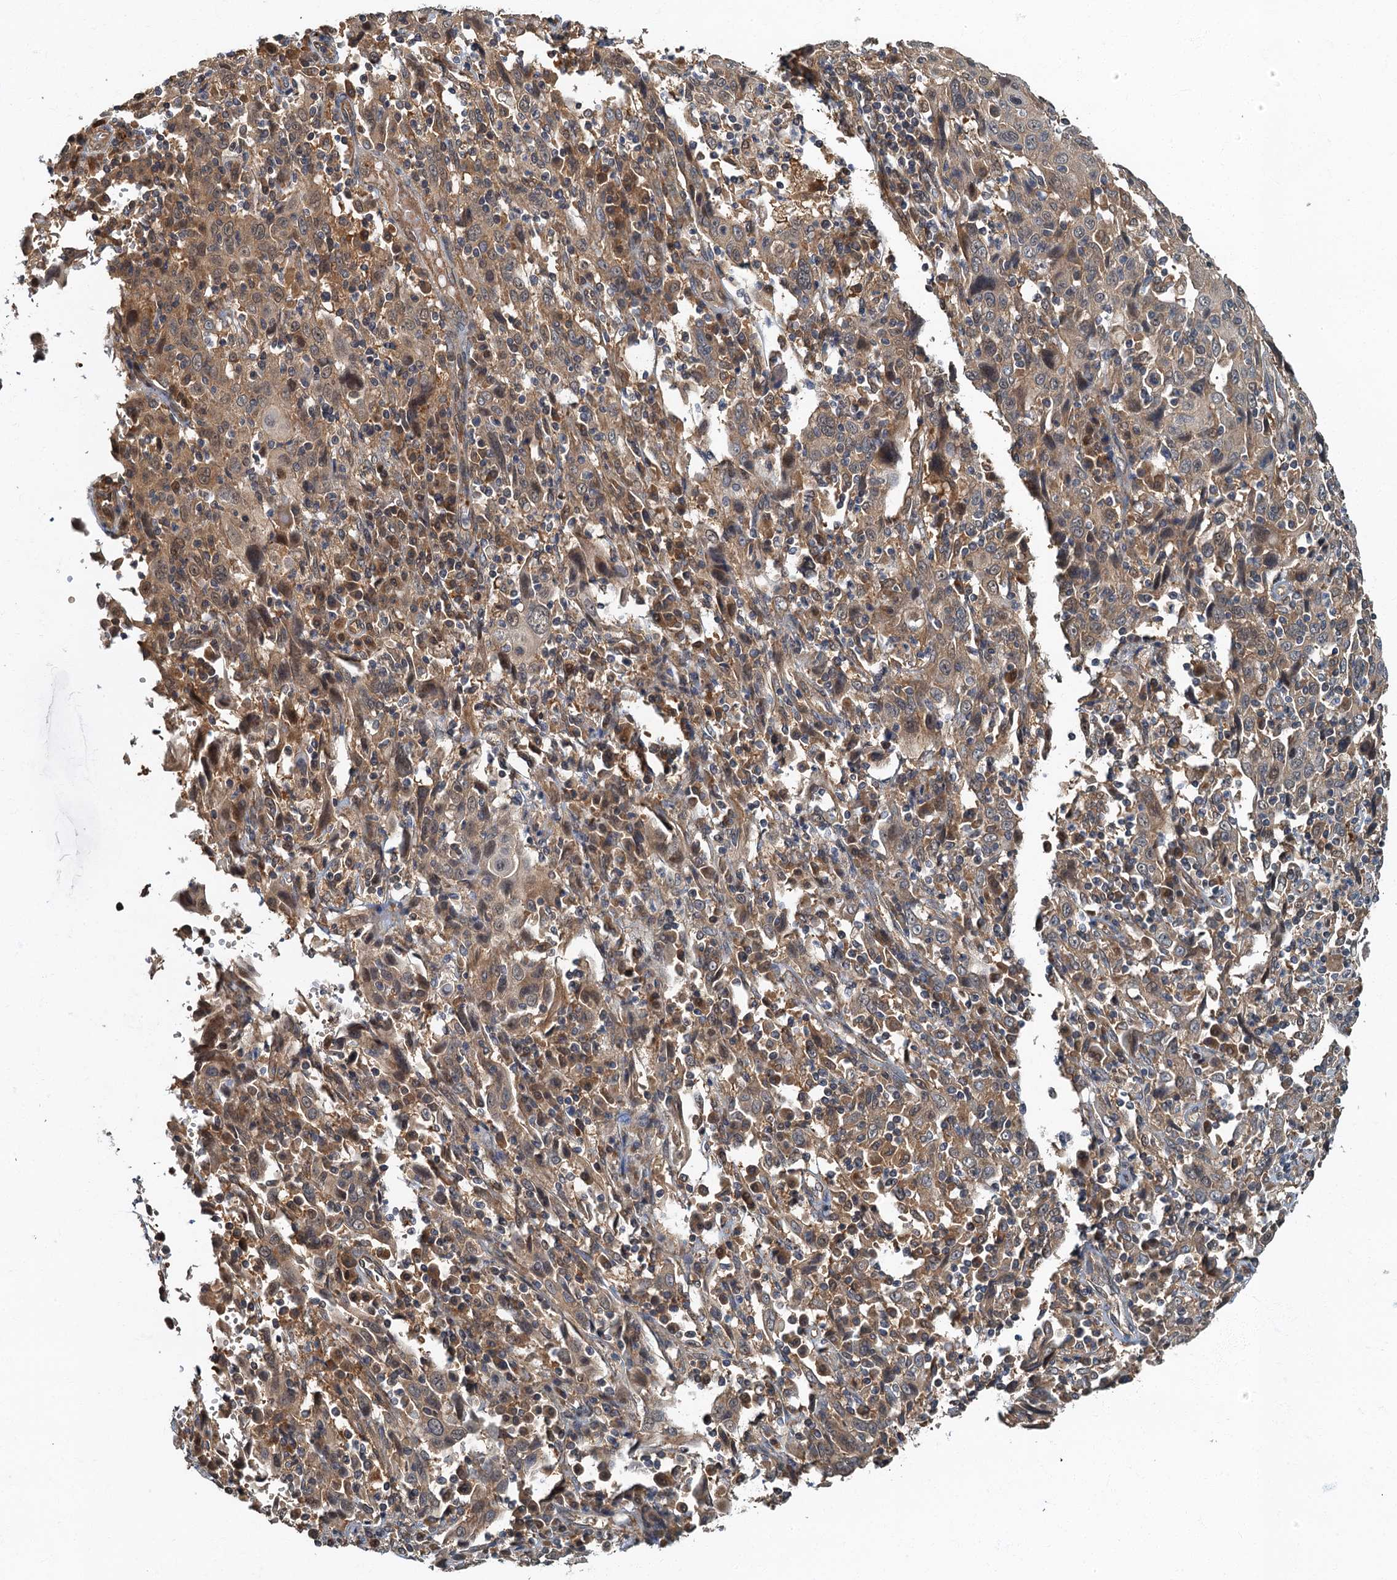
{"staining": {"intensity": "moderate", "quantity": ">75%", "location": "cytoplasmic/membranous"}, "tissue": "cervical cancer", "cell_type": "Tumor cells", "image_type": "cancer", "snomed": [{"axis": "morphology", "description": "Squamous cell carcinoma, NOS"}, {"axis": "topography", "description": "Cervix"}], "caption": "IHC (DAB (3,3'-diaminobenzidine)) staining of human squamous cell carcinoma (cervical) displays moderate cytoplasmic/membranous protein staining in approximately >75% of tumor cells.", "gene": "TBCK", "patient": {"sex": "female", "age": 46}}